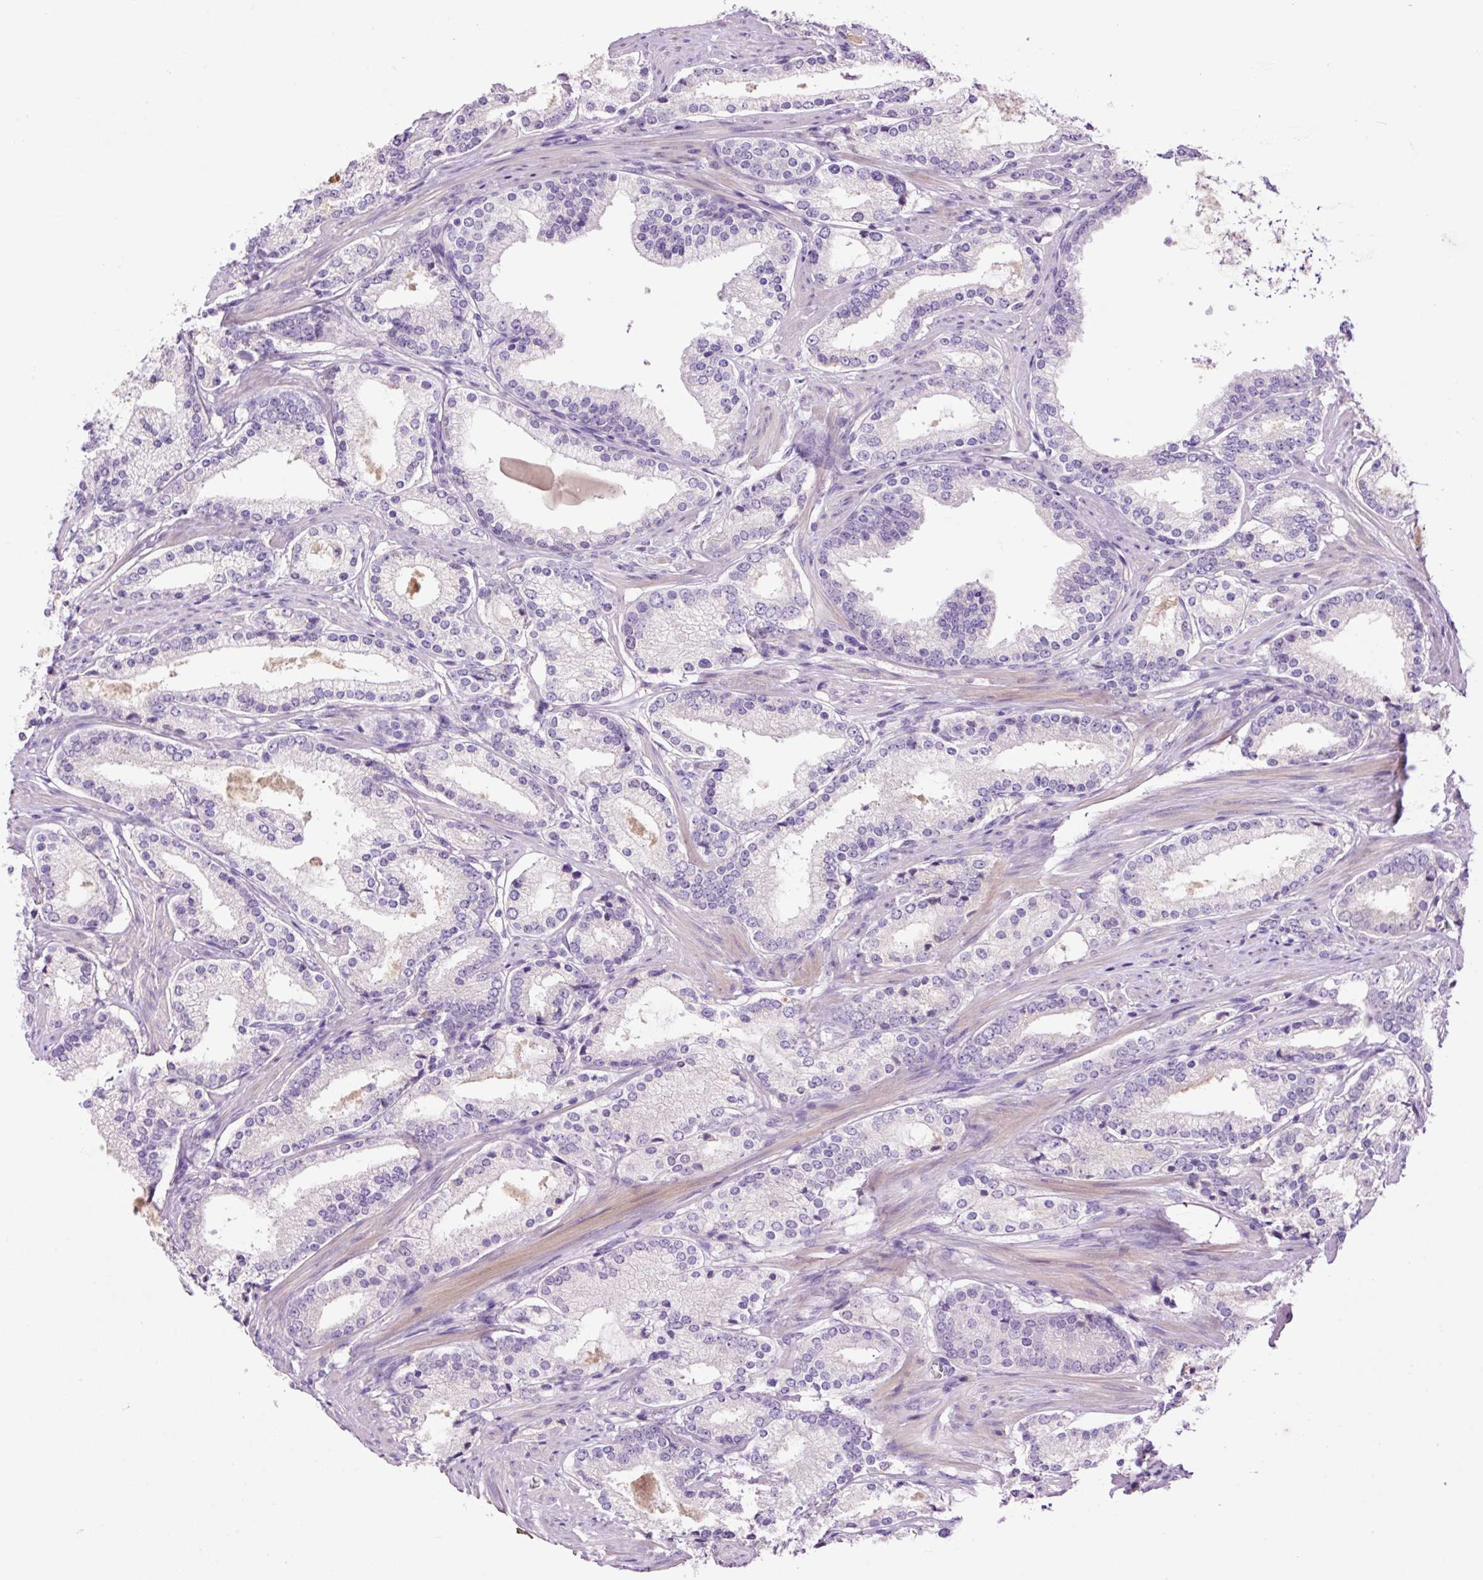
{"staining": {"intensity": "negative", "quantity": "none", "location": "none"}, "tissue": "prostate cancer", "cell_type": "Tumor cells", "image_type": "cancer", "snomed": [{"axis": "morphology", "description": "Adenocarcinoma, Low grade"}, {"axis": "topography", "description": "Prostate"}], "caption": "The immunohistochemistry photomicrograph has no significant staining in tumor cells of prostate cancer (low-grade adenocarcinoma) tissue. (IHC, brightfield microscopy, high magnification).", "gene": "DPPA4", "patient": {"sex": "male", "age": 58}}